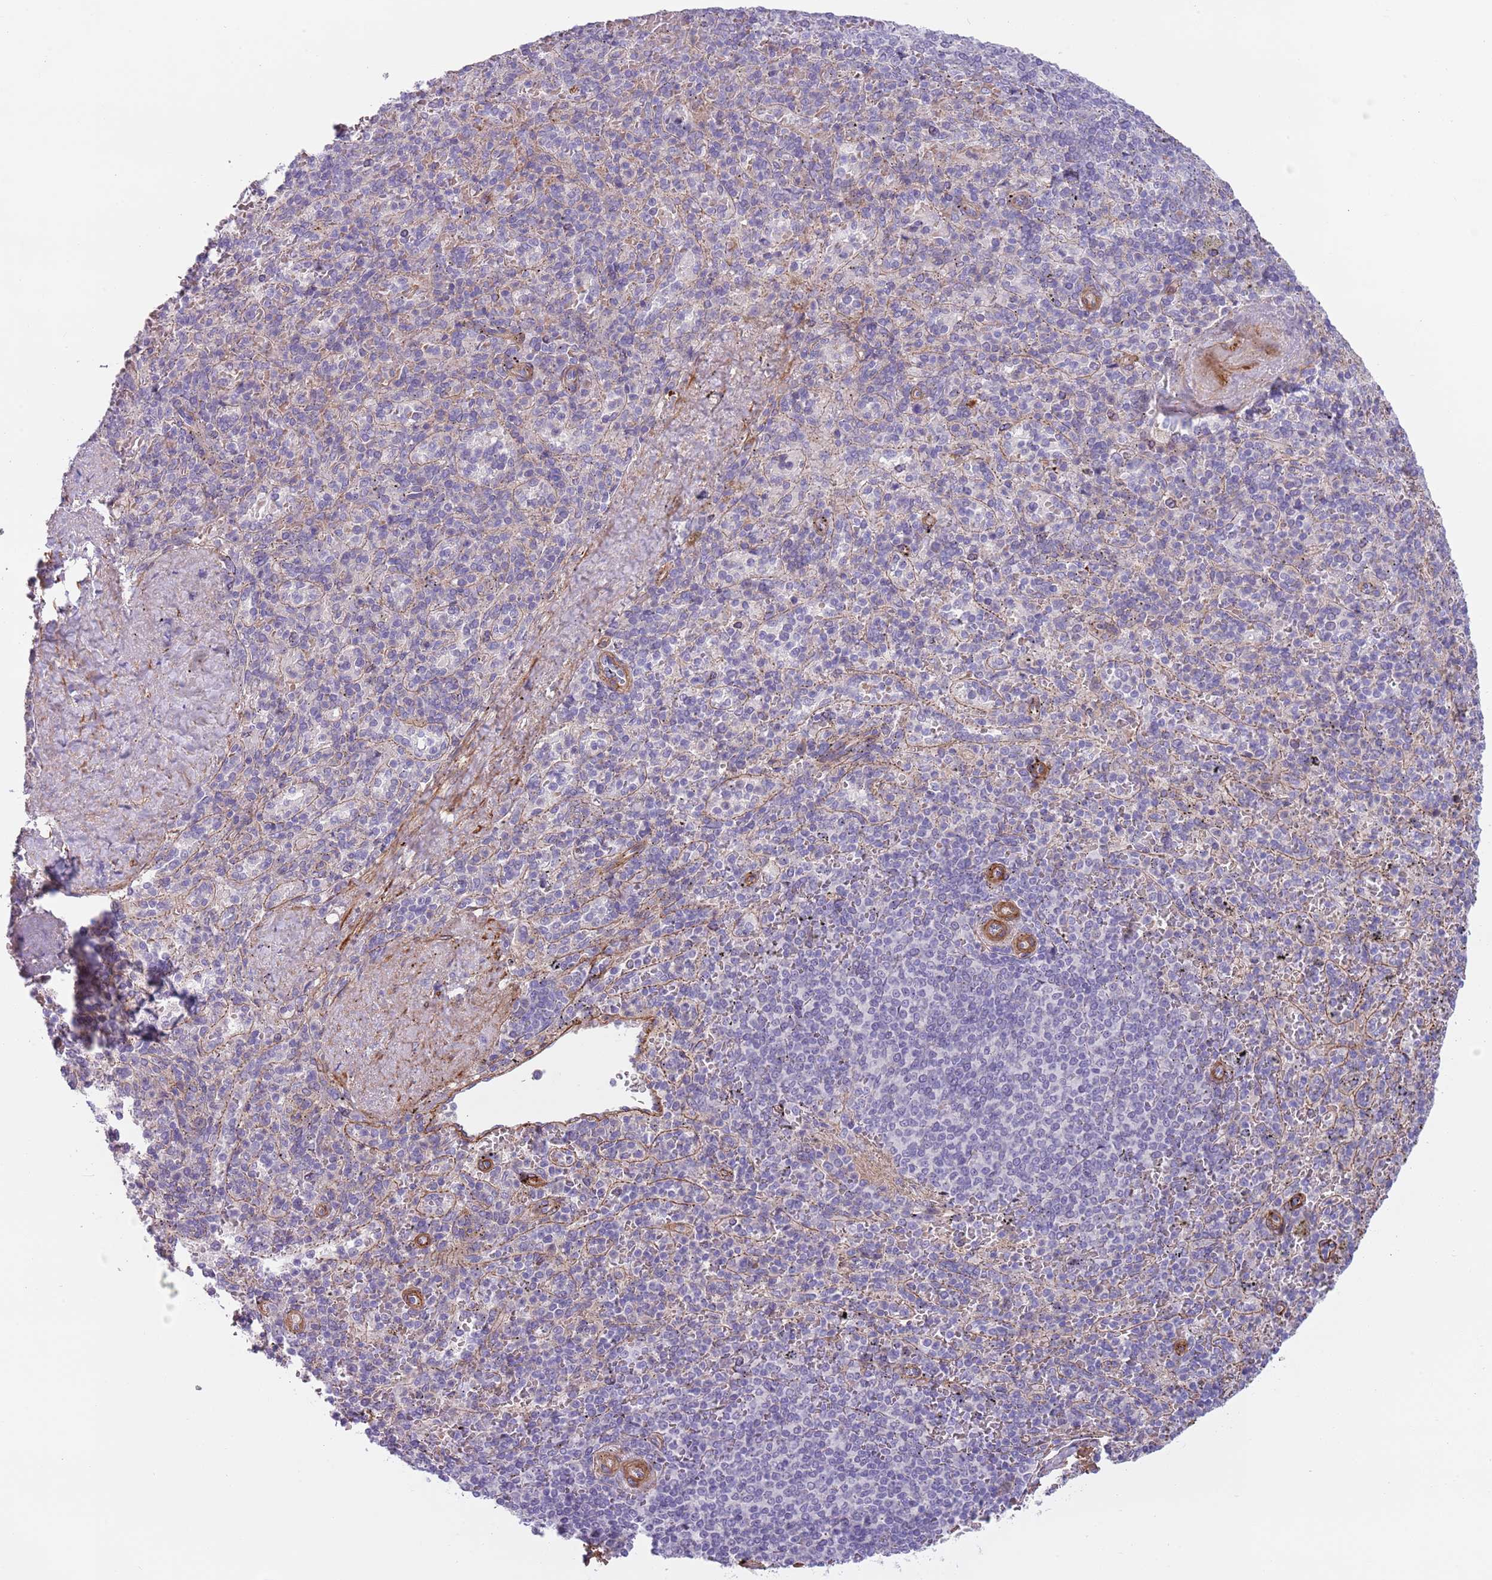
{"staining": {"intensity": "negative", "quantity": "none", "location": "none"}, "tissue": "spleen", "cell_type": "Cells in red pulp", "image_type": "normal", "snomed": [{"axis": "morphology", "description": "Normal tissue, NOS"}, {"axis": "topography", "description": "Spleen"}], "caption": "Cells in red pulp are negative for protein expression in normal human spleen. (Stains: DAB (3,3'-diaminobenzidine) immunohistochemistry with hematoxylin counter stain, Microscopy: brightfield microscopy at high magnification).", "gene": "TINAGL1", "patient": {"sex": "male", "age": 82}}